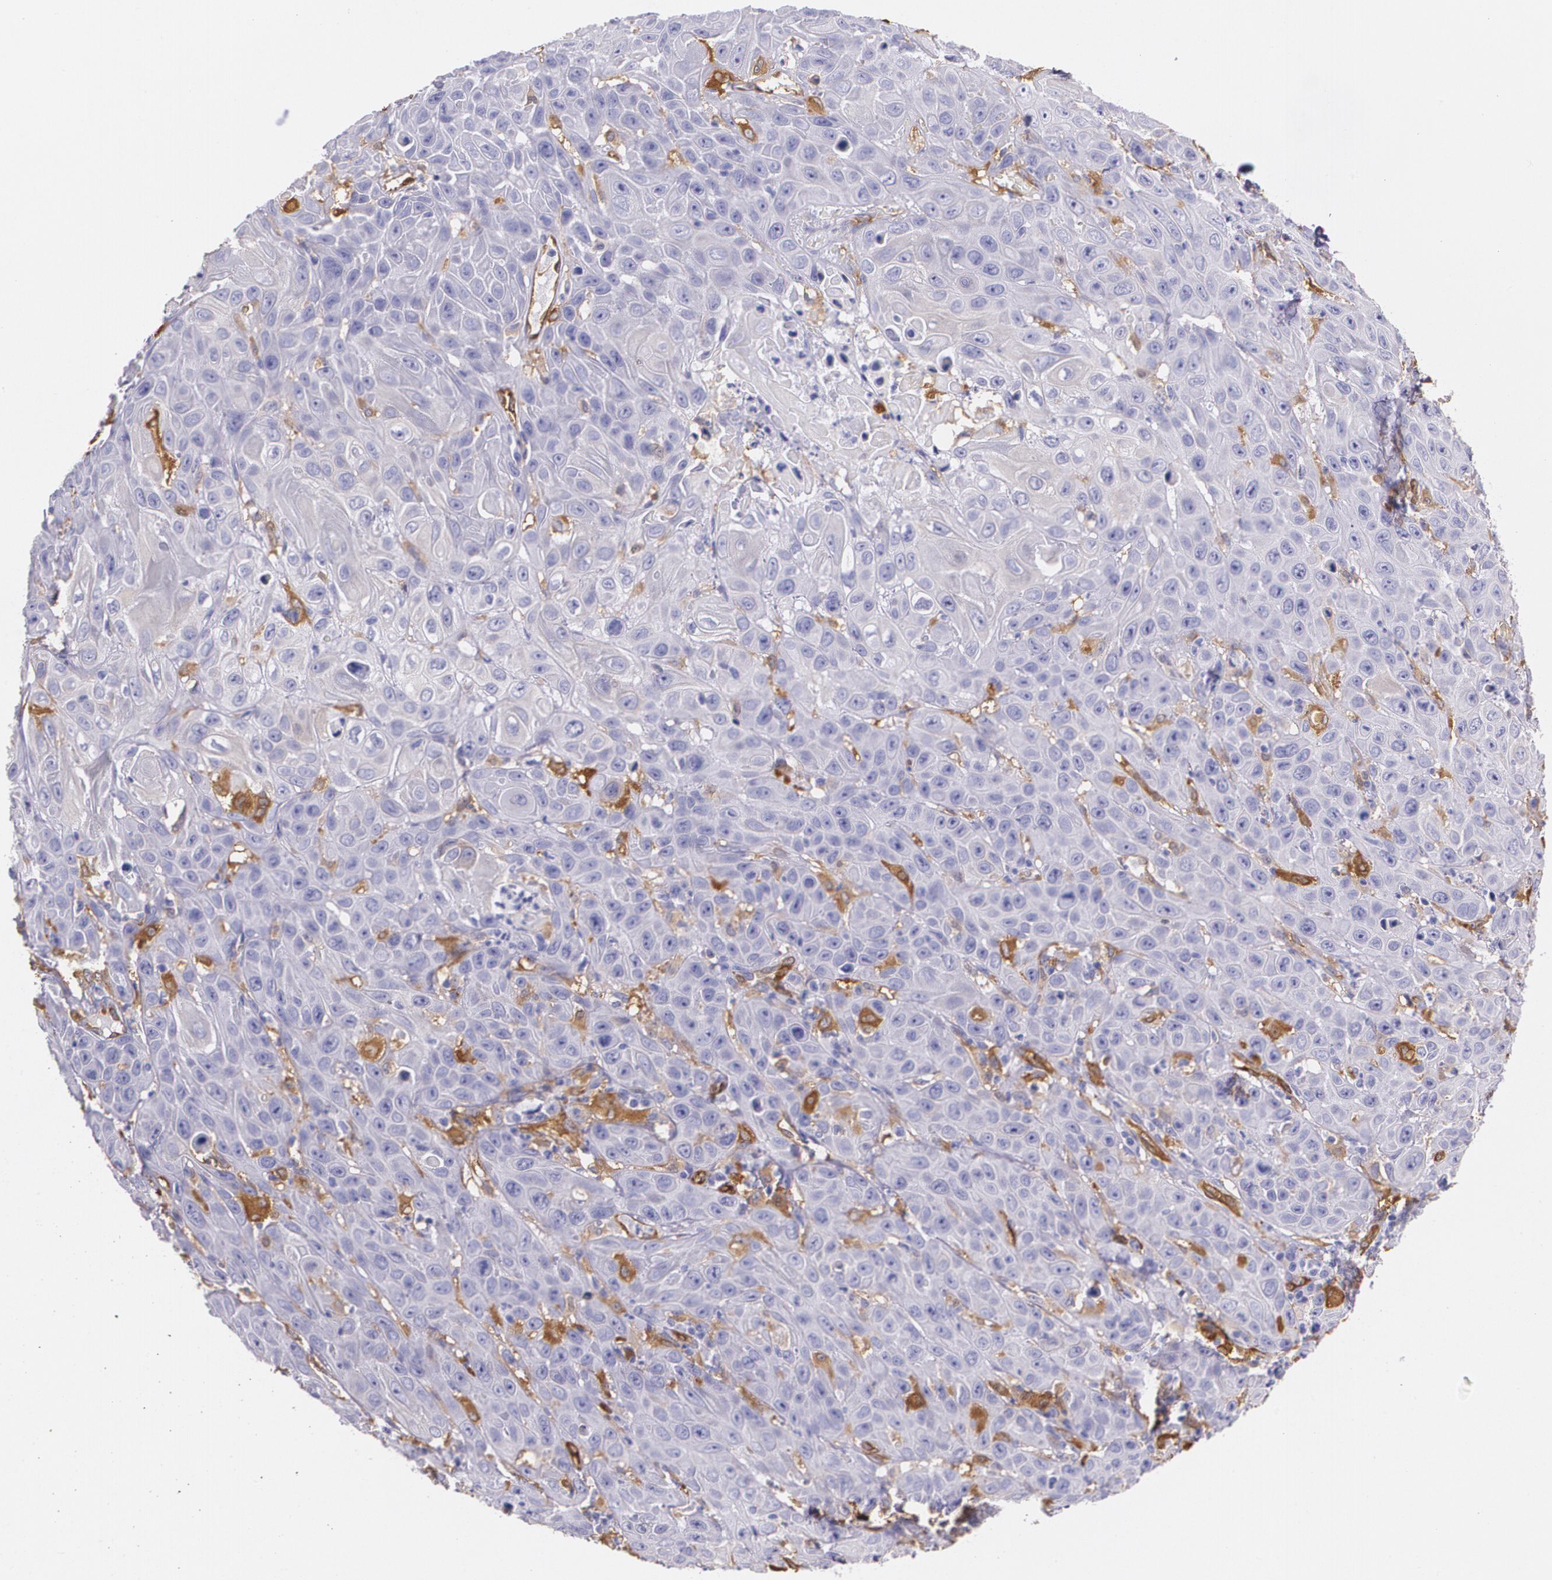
{"staining": {"intensity": "negative", "quantity": "none", "location": "none"}, "tissue": "skin cancer", "cell_type": "Tumor cells", "image_type": "cancer", "snomed": [{"axis": "morphology", "description": "Squamous cell carcinoma, NOS"}, {"axis": "topography", "description": "Skin"}], "caption": "The IHC histopathology image has no significant staining in tumor cells of squamous cell carcinoma (skin) tissue.", "gene": "MMP2", "patient": {"sex": "male", "age": 84}}